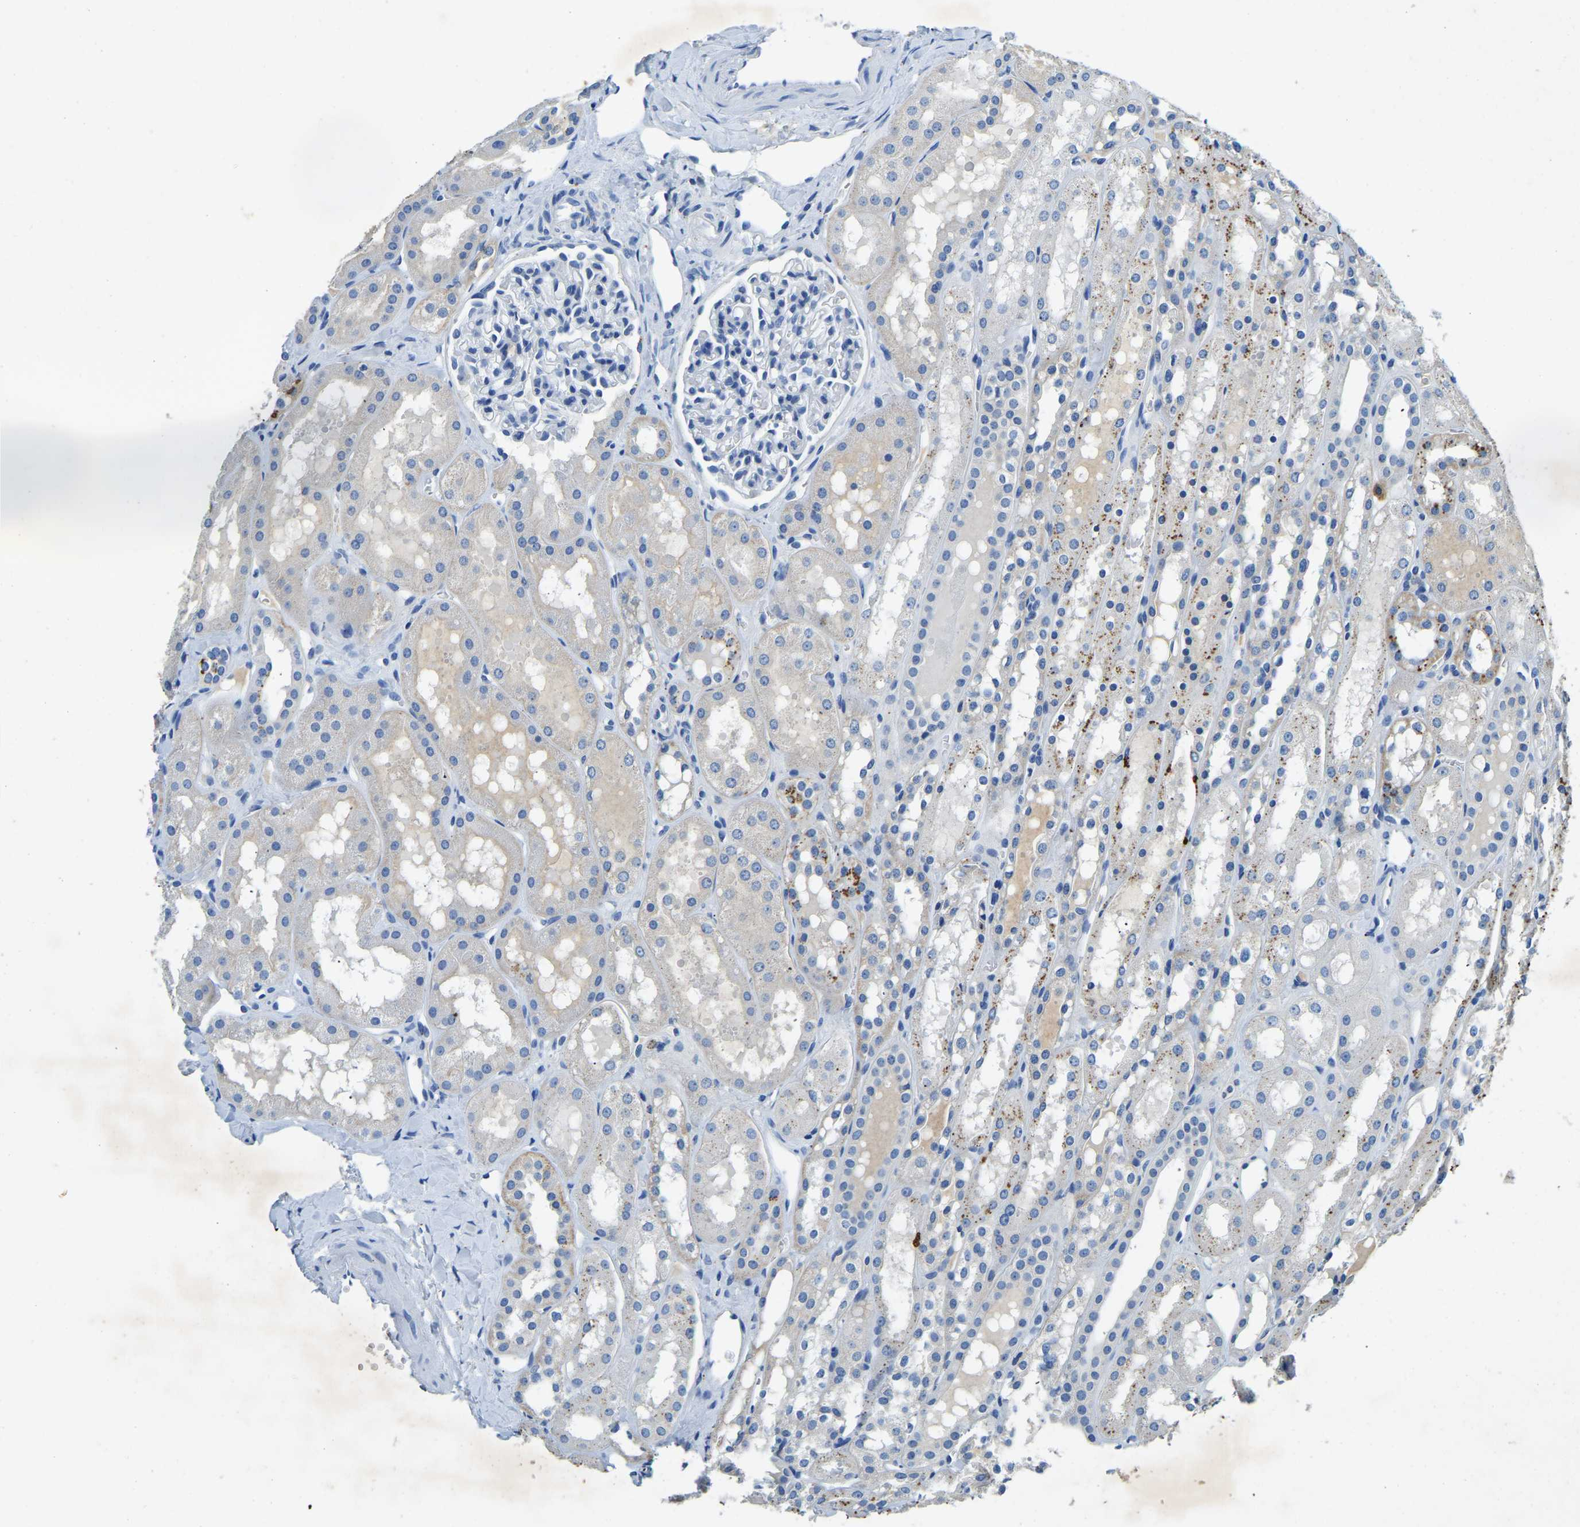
{"staining": {"intensity": "negative", "quantity": "none", "location": "none"}, "tissue": "kidney", "cell_type": "Cells in glomeruli", "image_type": "normal", "snomed": [{"axis": "morphology", "description": "Normal tissue, NOS"}, {"axis": "topography", "description": "Kidney"}, {"axis": "topography", "description": "Urinary bladder"}], "caption": "Immunohistochemistry (IHC) histopathology image of benign kidney stained for a protein (brown), which exhibits no positivity in cells in glomeruli.", "gene": "UBN2", "patient": {"sex": "male", "age": 16}}